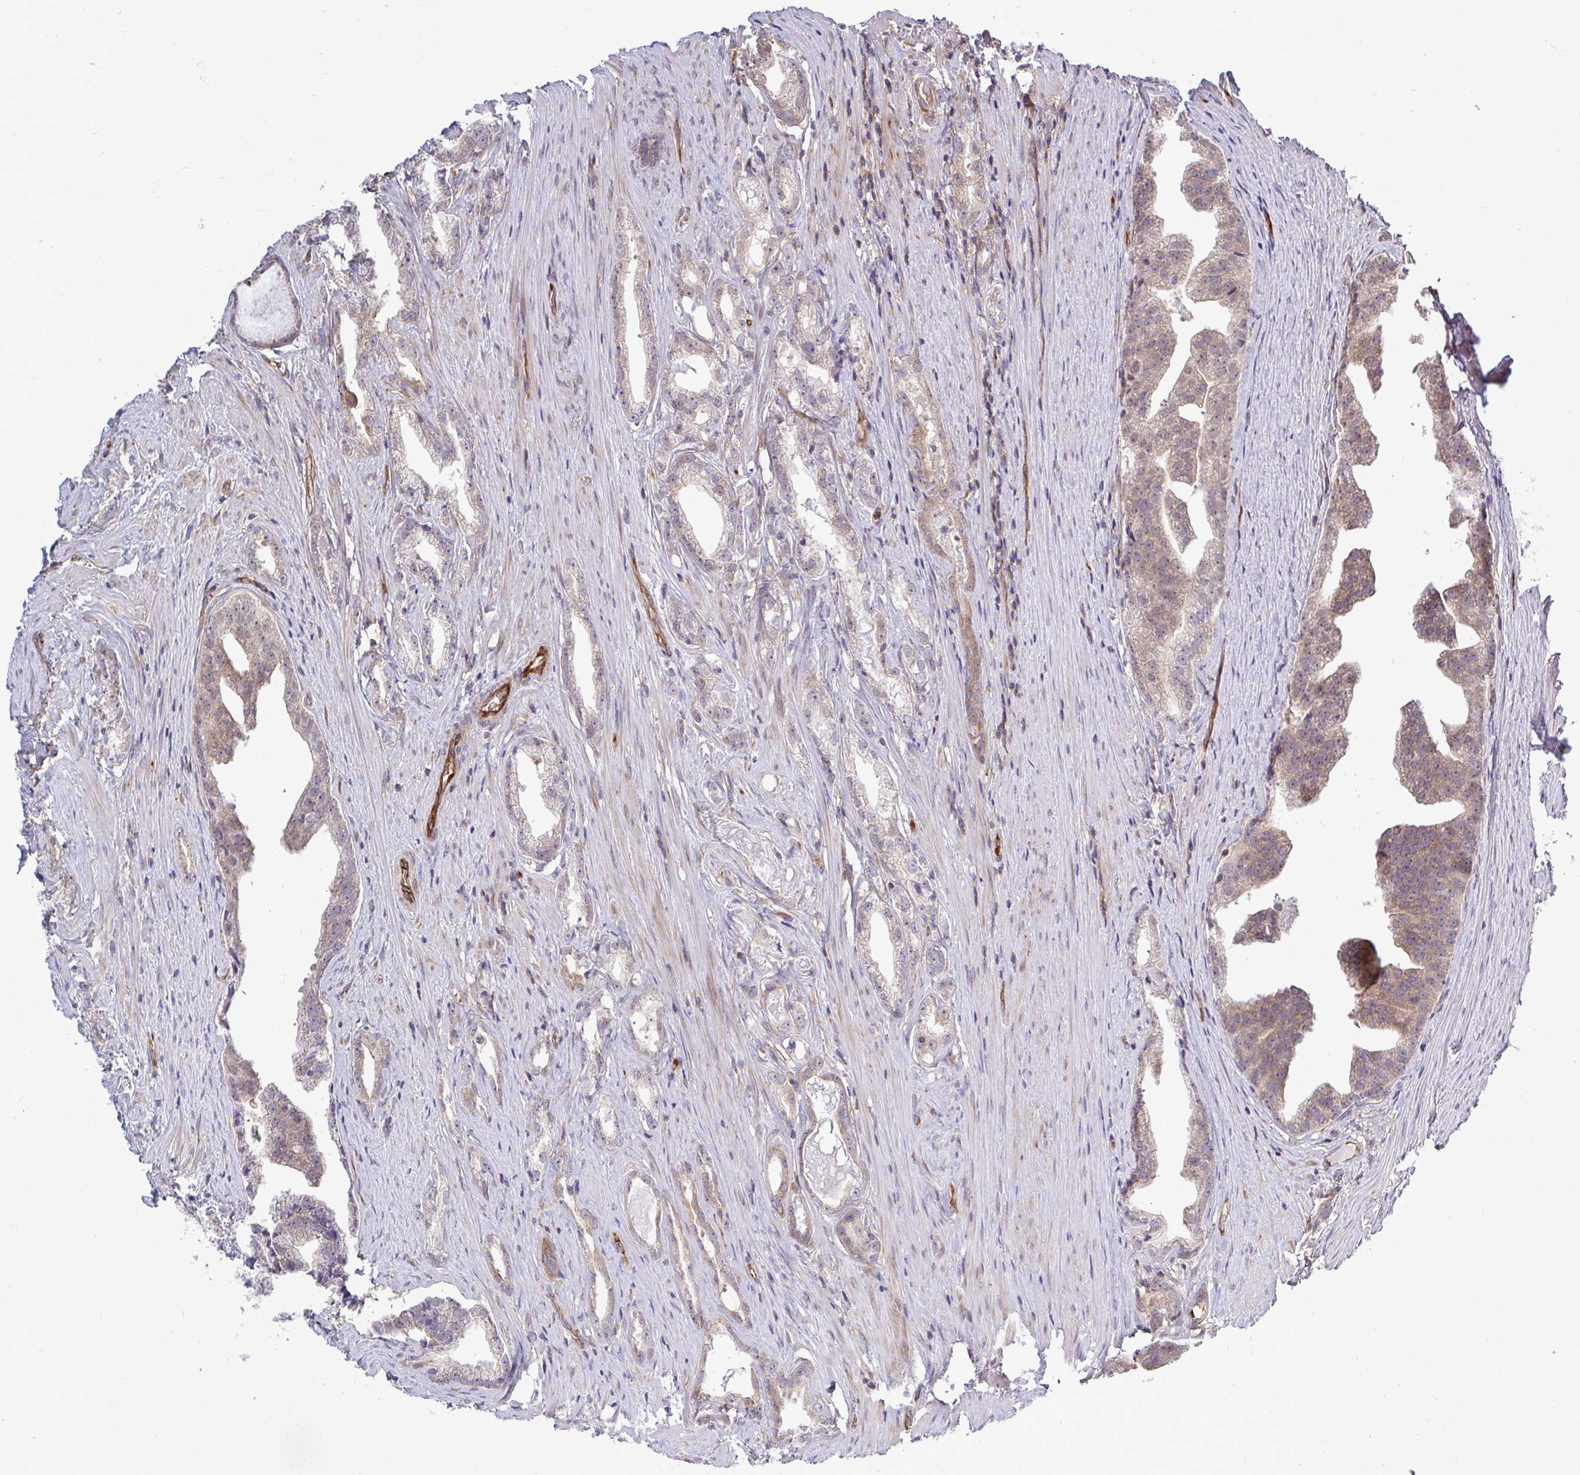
{"staining": {"intensity": "weak", "quantity": "25%-75%", "location": "cytoplasmic/membranous"}, "tissue": "prostate cancer", "cell_type": "Tumor cells", "image_type": "cancer", "snomed": [{"axis": "morphology", "description": "Adenocarcinoma, Low grade"}, {"axis": "topography", "description": "Prostate"}], "caption": "A high-resolution photomicrograph shows immunohistochemistry (IHC) staining of prostate cancer, which shows weak cytoplasmic/membranous staining in approximately 25%-75% of tumor cells. (DAB IHC with brightfield microscopy, high magnification).", "gene": "FUT10", "patient": {"sex": "male", "age": 65}}